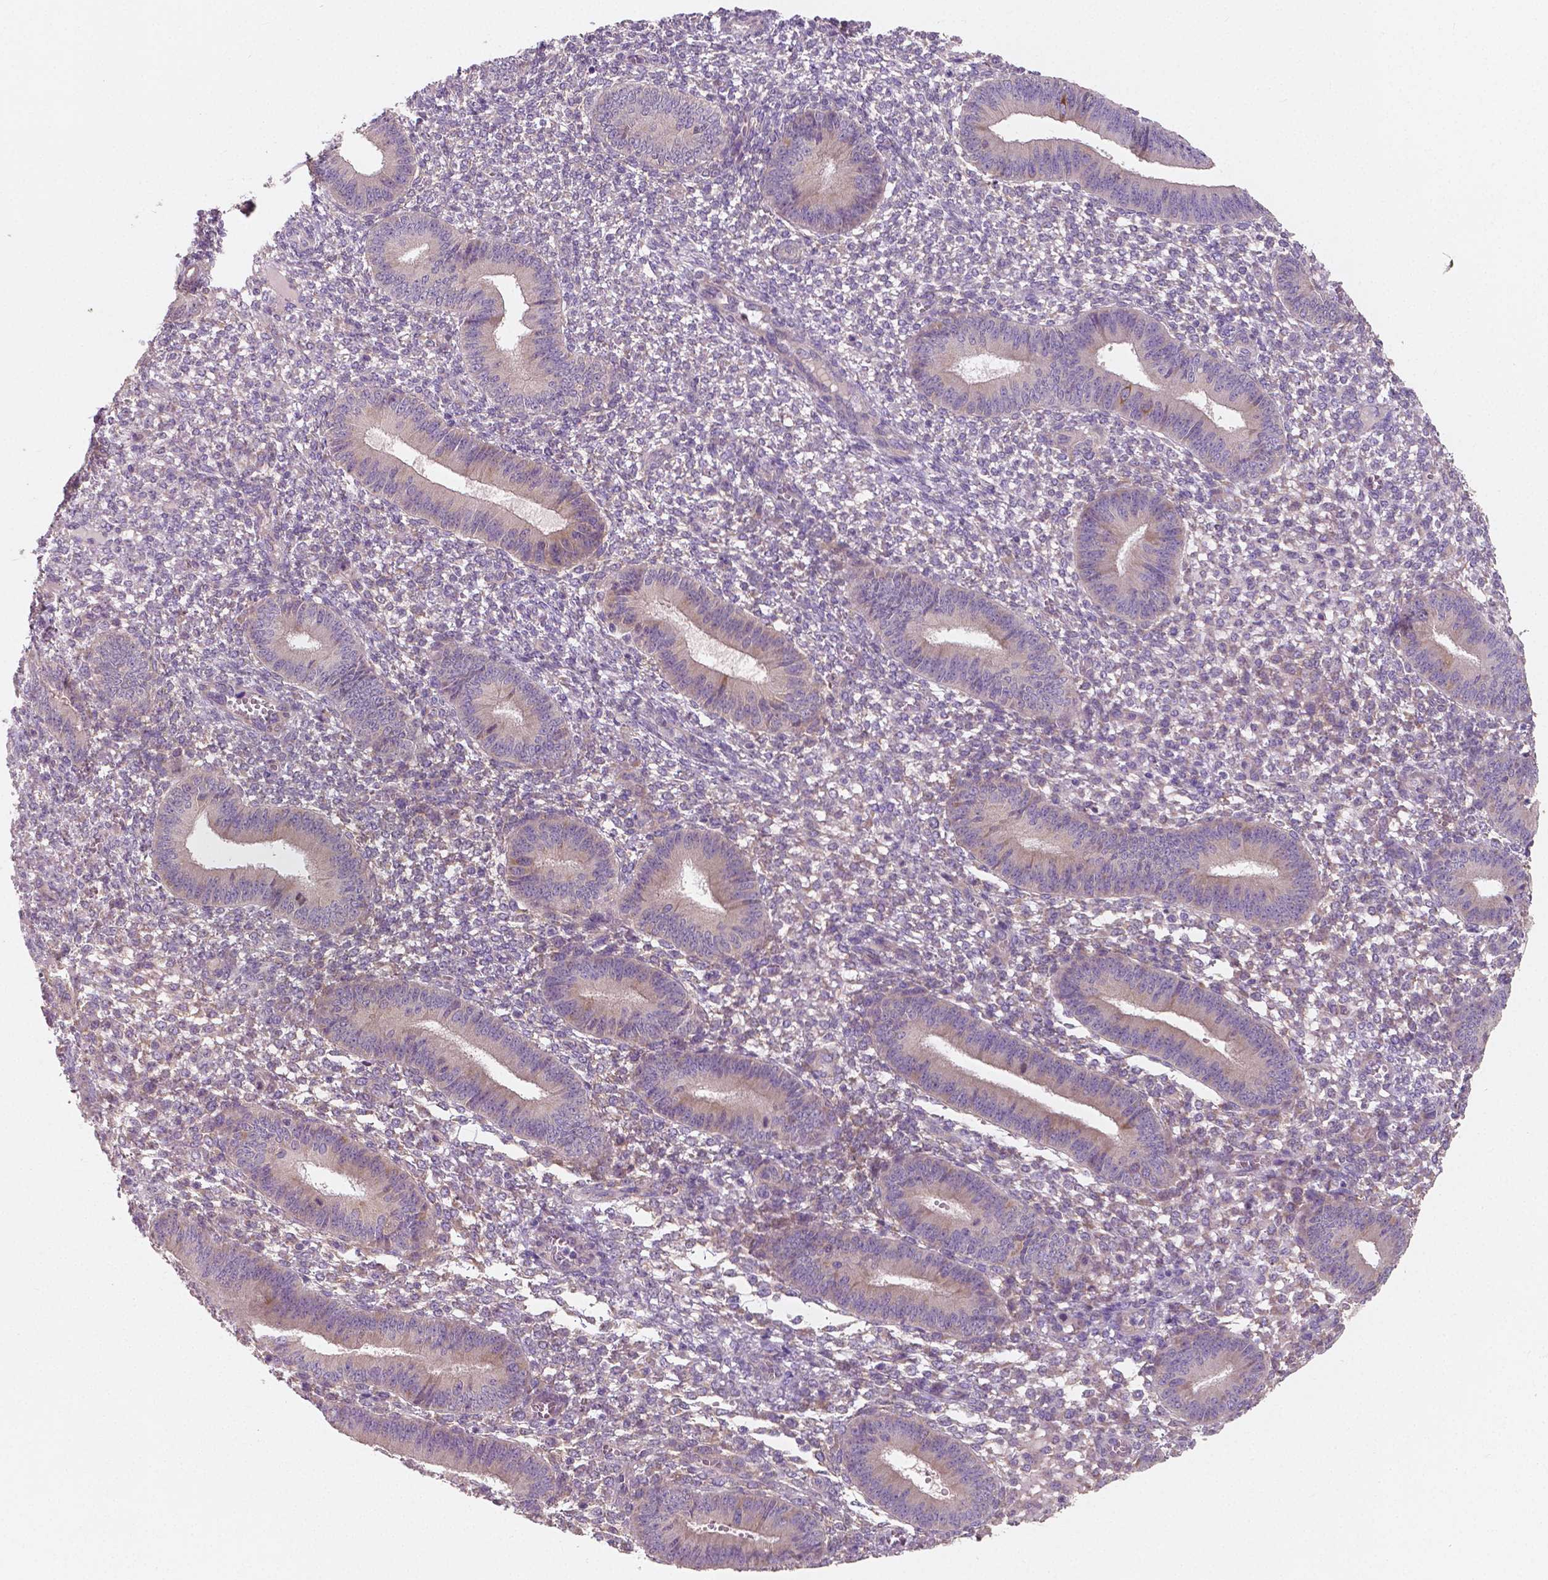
{"staining": {"intensity": "negative", "quantity": "none", "location": "none"}, "tissue": "endometrium", "cell_type": "Cells in endometrial stroma", "image_type": "normal", "snomed": [{"axis": "morphology", "description": "Normal tissue, NOS"}, {"axis": "topography", "description": "Endometrium"}], "caption": "High power microscopy micrograph of an immunohistochemistry photomicrograph of benign endometrium, revealing no significant expression in cells in endometrial stroma.", "gene": "LSM14B", "patient": {"sex": "female", "age": 42}}